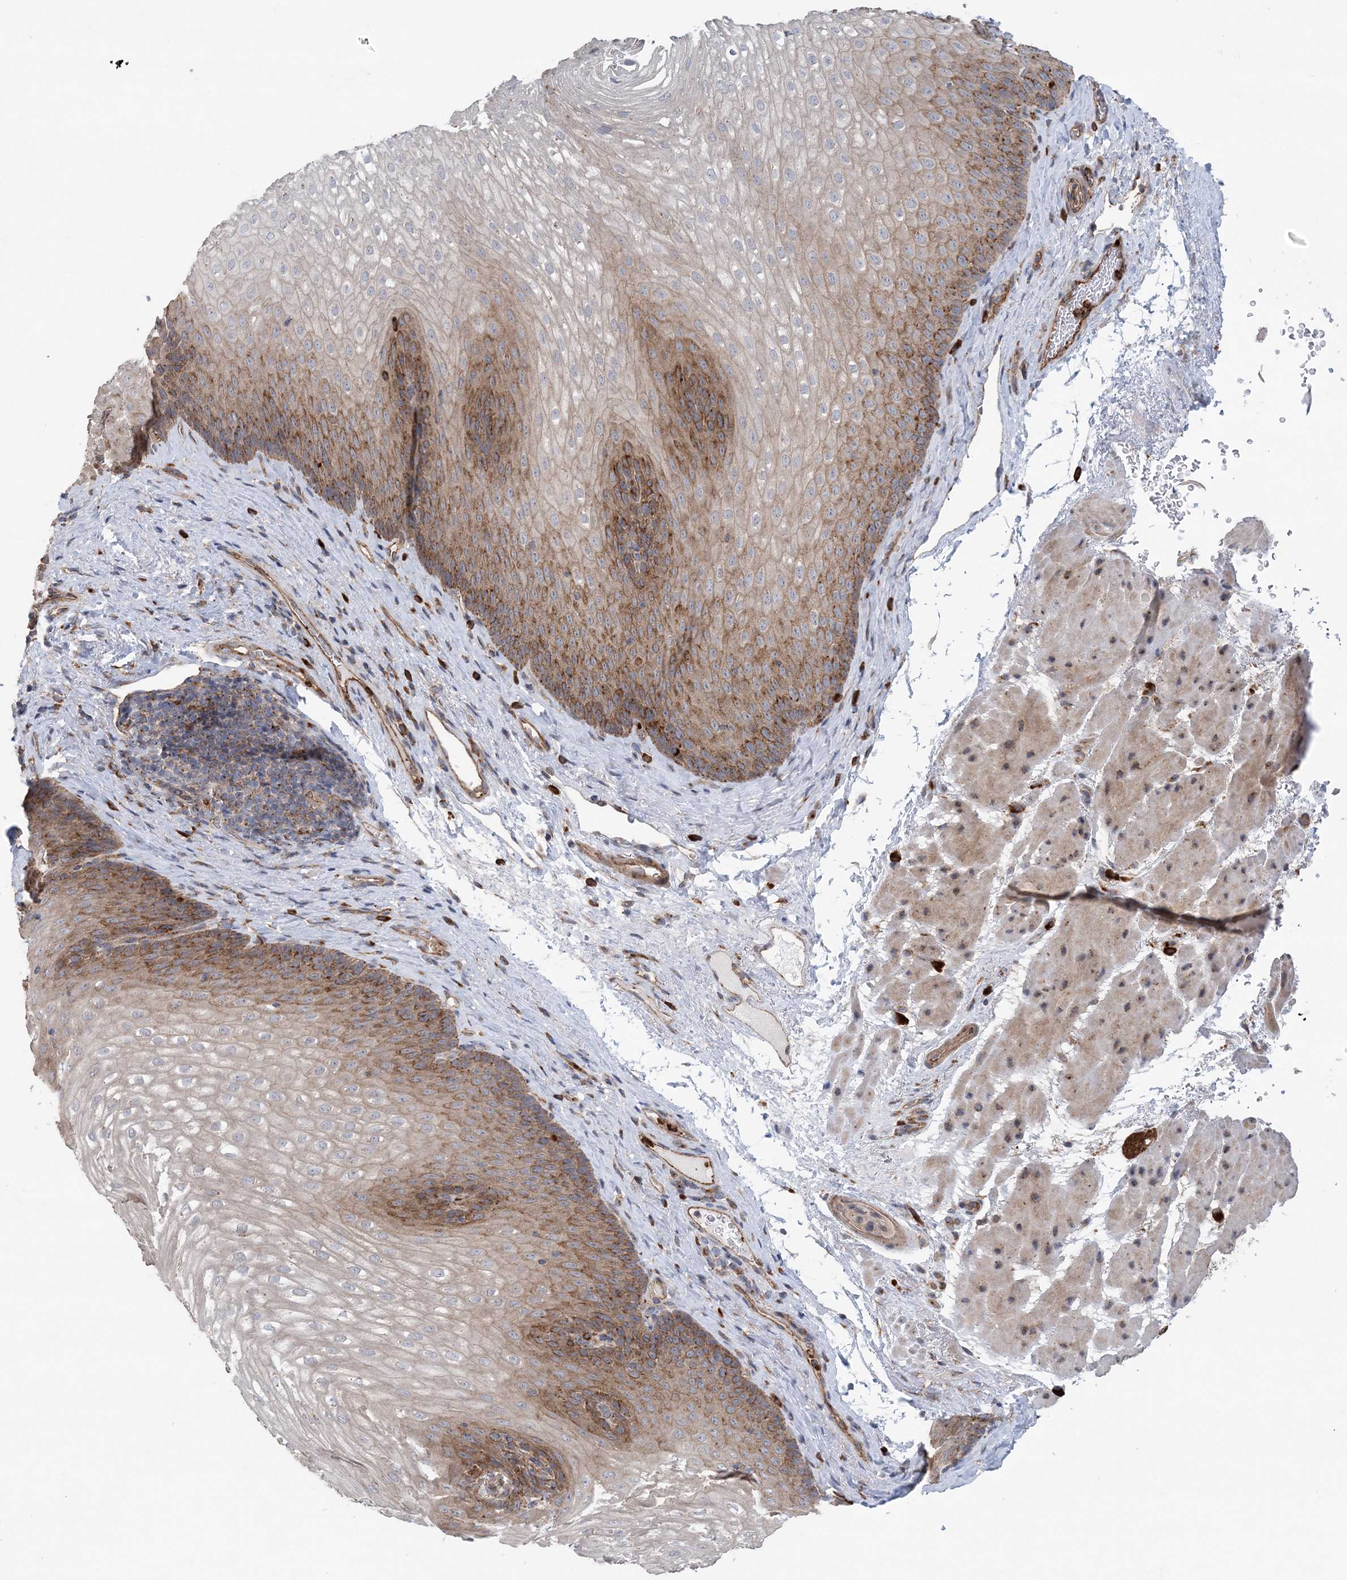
{"staining": {"intensity": "moderate", "quantity": "25%-75%", "location": "cytoplasmic/membranous"}, "tissue": "esophagus", "cell_type": "Squamous epithelial cells", "image_type": "normal", "snomed": [{"axis": "morphology", "description": "Normal tissue, NOS"}, {"axis": "topography", "description": "Esophagus"}], "caption": "Immunohistochemistry (IHC) (DAB) staining of benign esophagus demonstrates moderate cytoplasmic/membranous protein positivity in approximately 25%-75% of squamous epithelial cells. (DAB (3,3'-diaminobenzidine) IHC, brown staining for protein, blue staining for nuclei).", "gene": "PTTG1IP", "patient": {"sex": "female", "age": 66}}